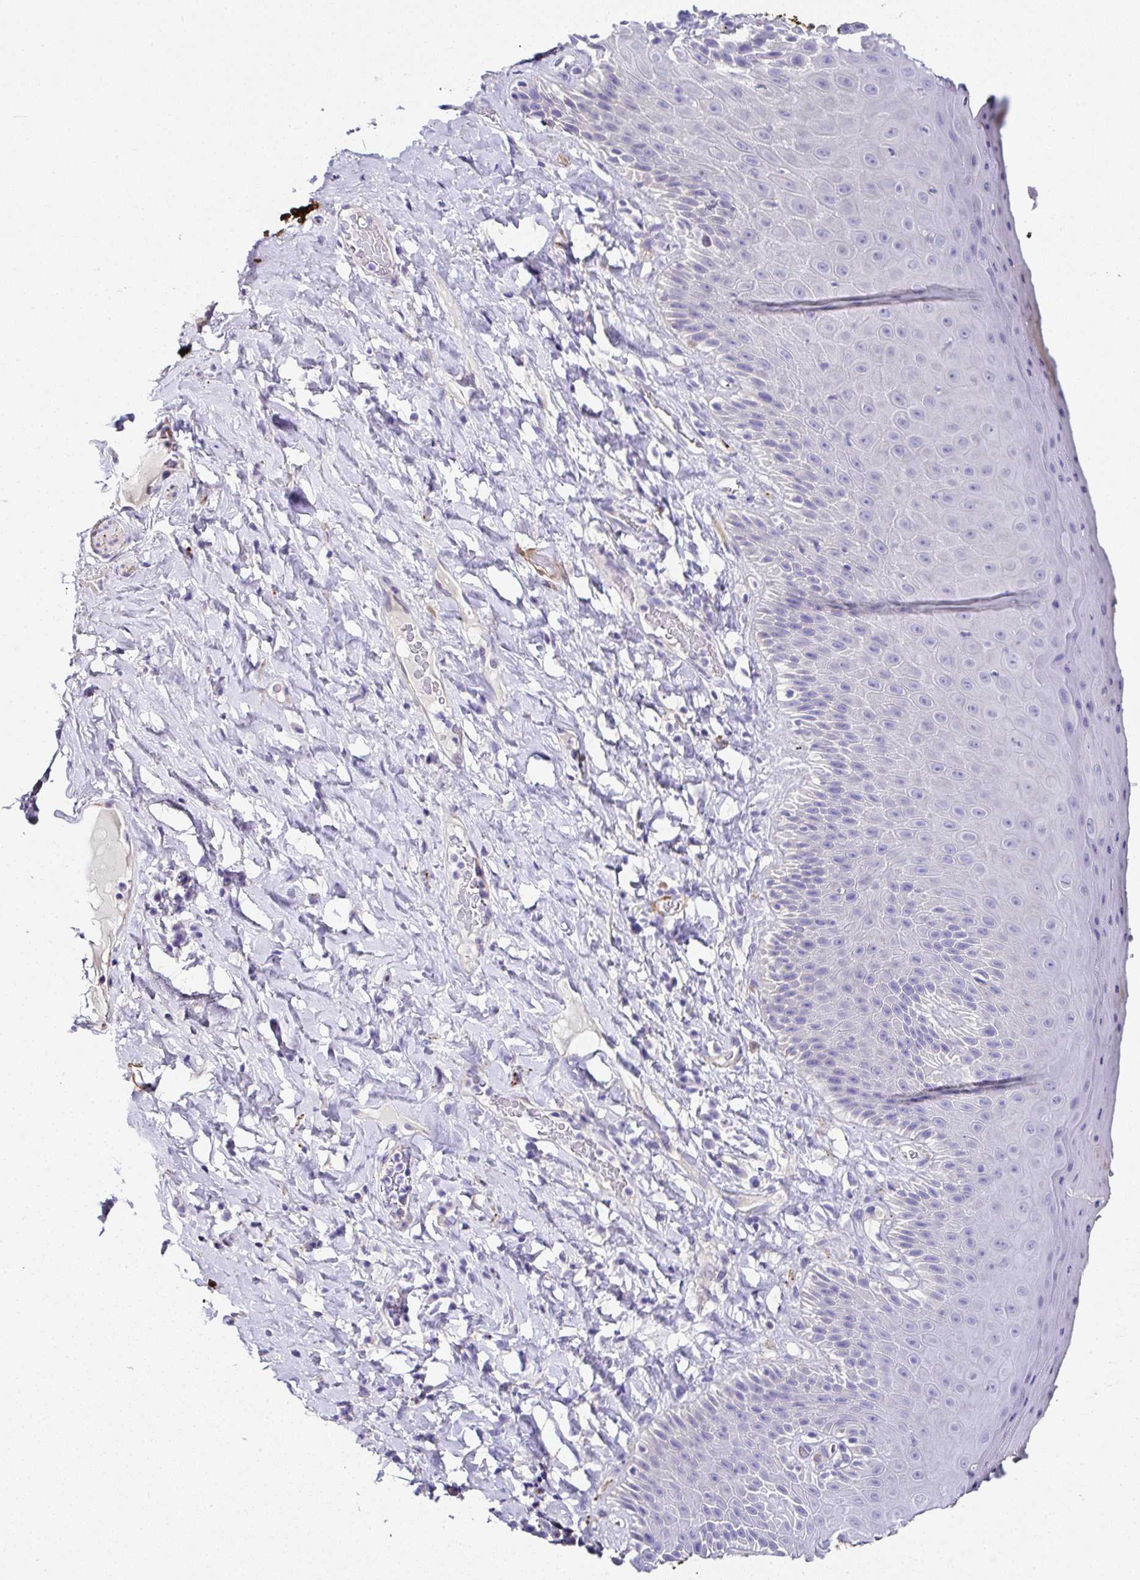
{"staining": {"intensity": "negative", "quantity": "none", "location": "none"}, "tissue": "skin", "cell_type": "Epidermal cells", "image_type": "normal", "snomed": [{"axis": "morphology", "description": "Normal tissue, NOS"}, {"axis": "topography", "description": "Anal"}], "caption": "High power microscopy photomicrograph of an immunohistochemistry (IHC) histopathology image of unremarkable skin, revealing no significant staining in epidermal cells. (Stains: DAB IHC with hematoxylin counter stain, Microscopy: brightfield microscopy at high magnification).", "gene": "PPFIA4", "patient": {"sex": "male", "age": 78}}